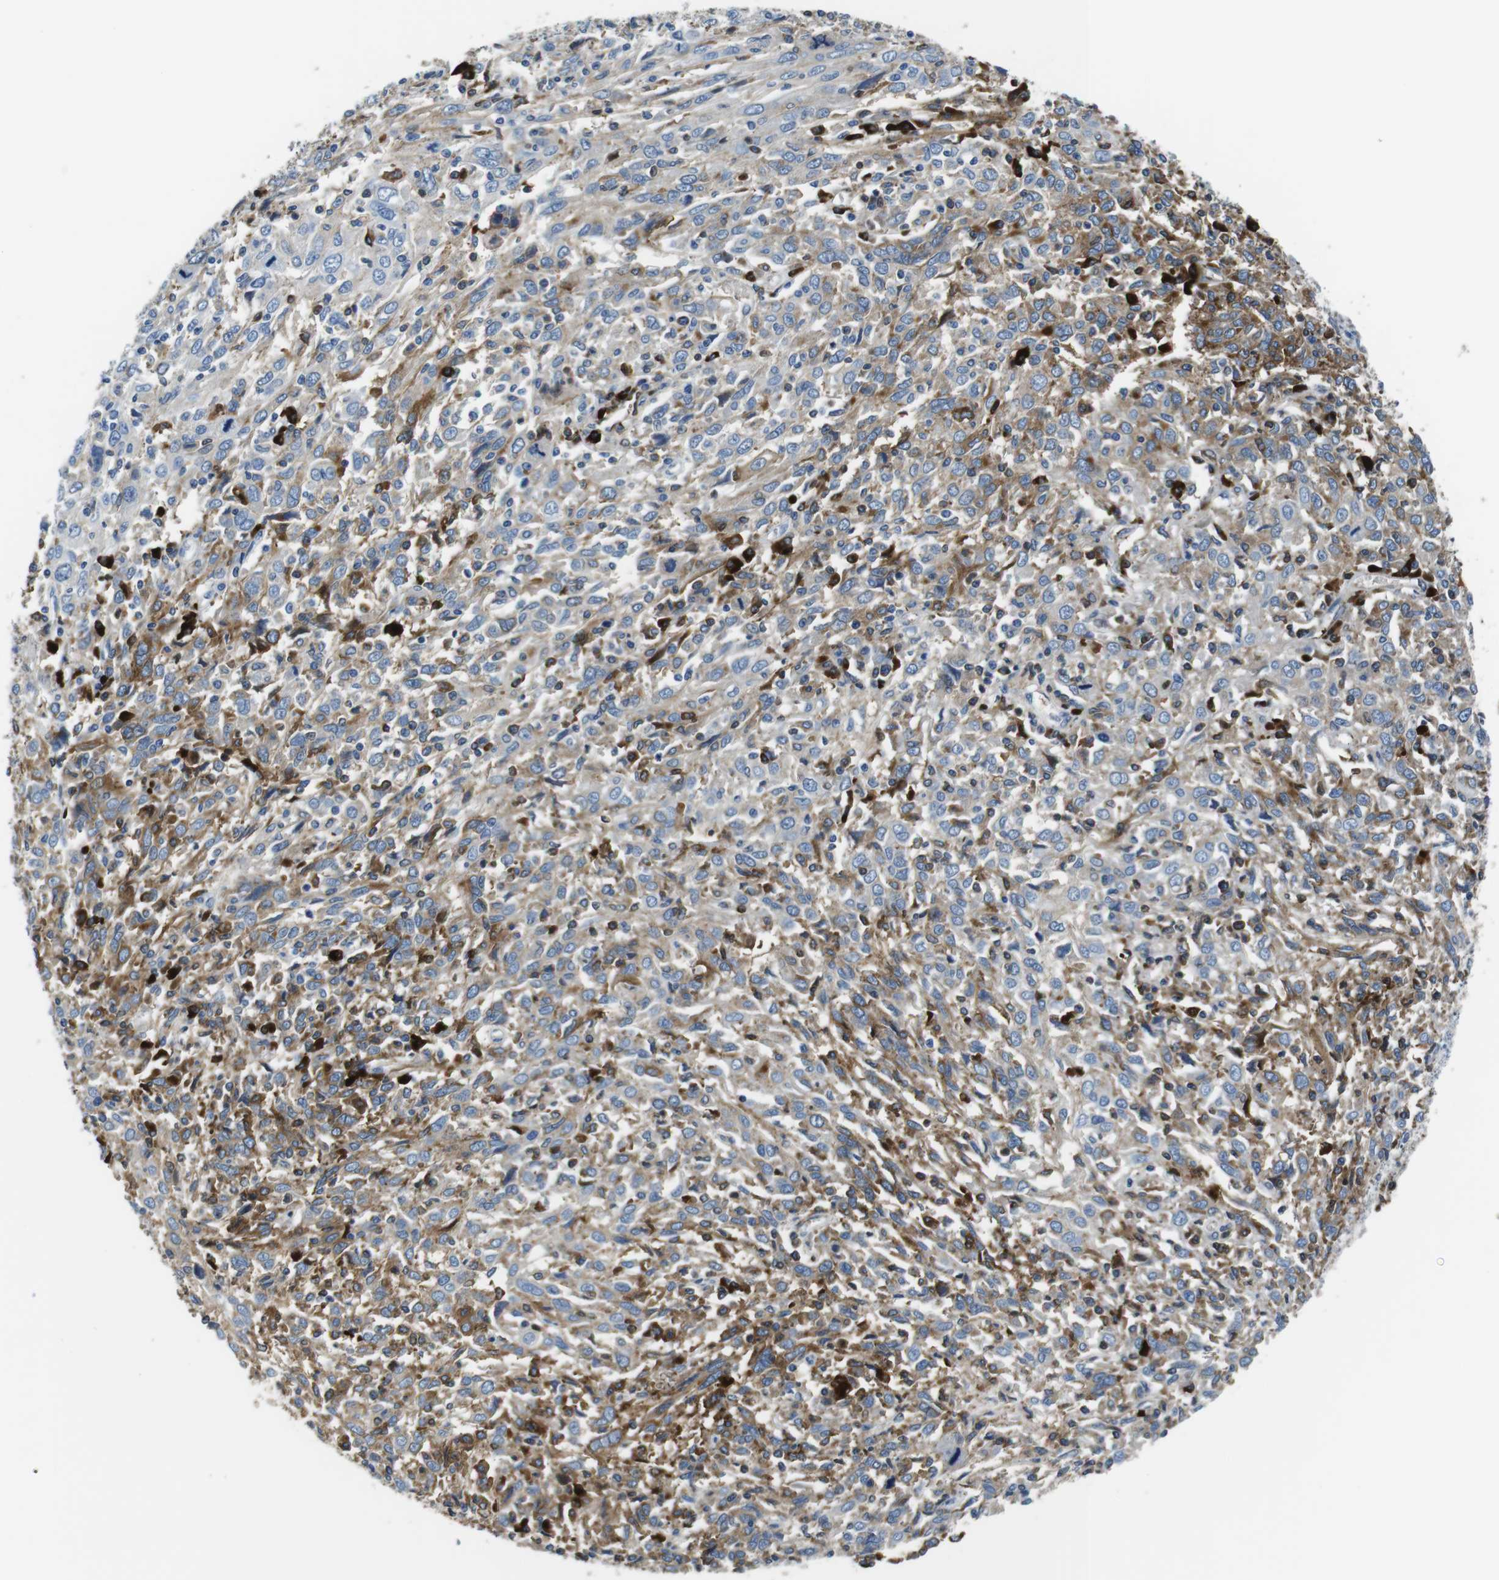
{"staining": {"intensity": "moderate", "quantity": "25%-75%", "location": "cytoplasmic/membranous"}, "tissue": "cervical cancer", "cell_type": "Tumor cells", "image_type": "cancer", "snomed": [{"axis": "morphology", "description": "Squamous cell carcinoma, NOS"}, {"axis": "topography", "description": "Cervix"}], "caption": "High-magnification brightfield microscopy of cervical squamous cell carcinoma stained with DAB (3,3'-diaminobenzidine) (brown) and counterstained with hematoxylin (blue). tumor cells exhibit moderate cytoplasmic/membranous expression is seen in about25%-75% of cells. The staining was performed using DAB to visualize the protein expression in brown, while the nuclei were stained in blue with hematoxylin (Magnification: 20x).", "gene": "IGKC", "patient": {"sex": "female", "age": 46}}